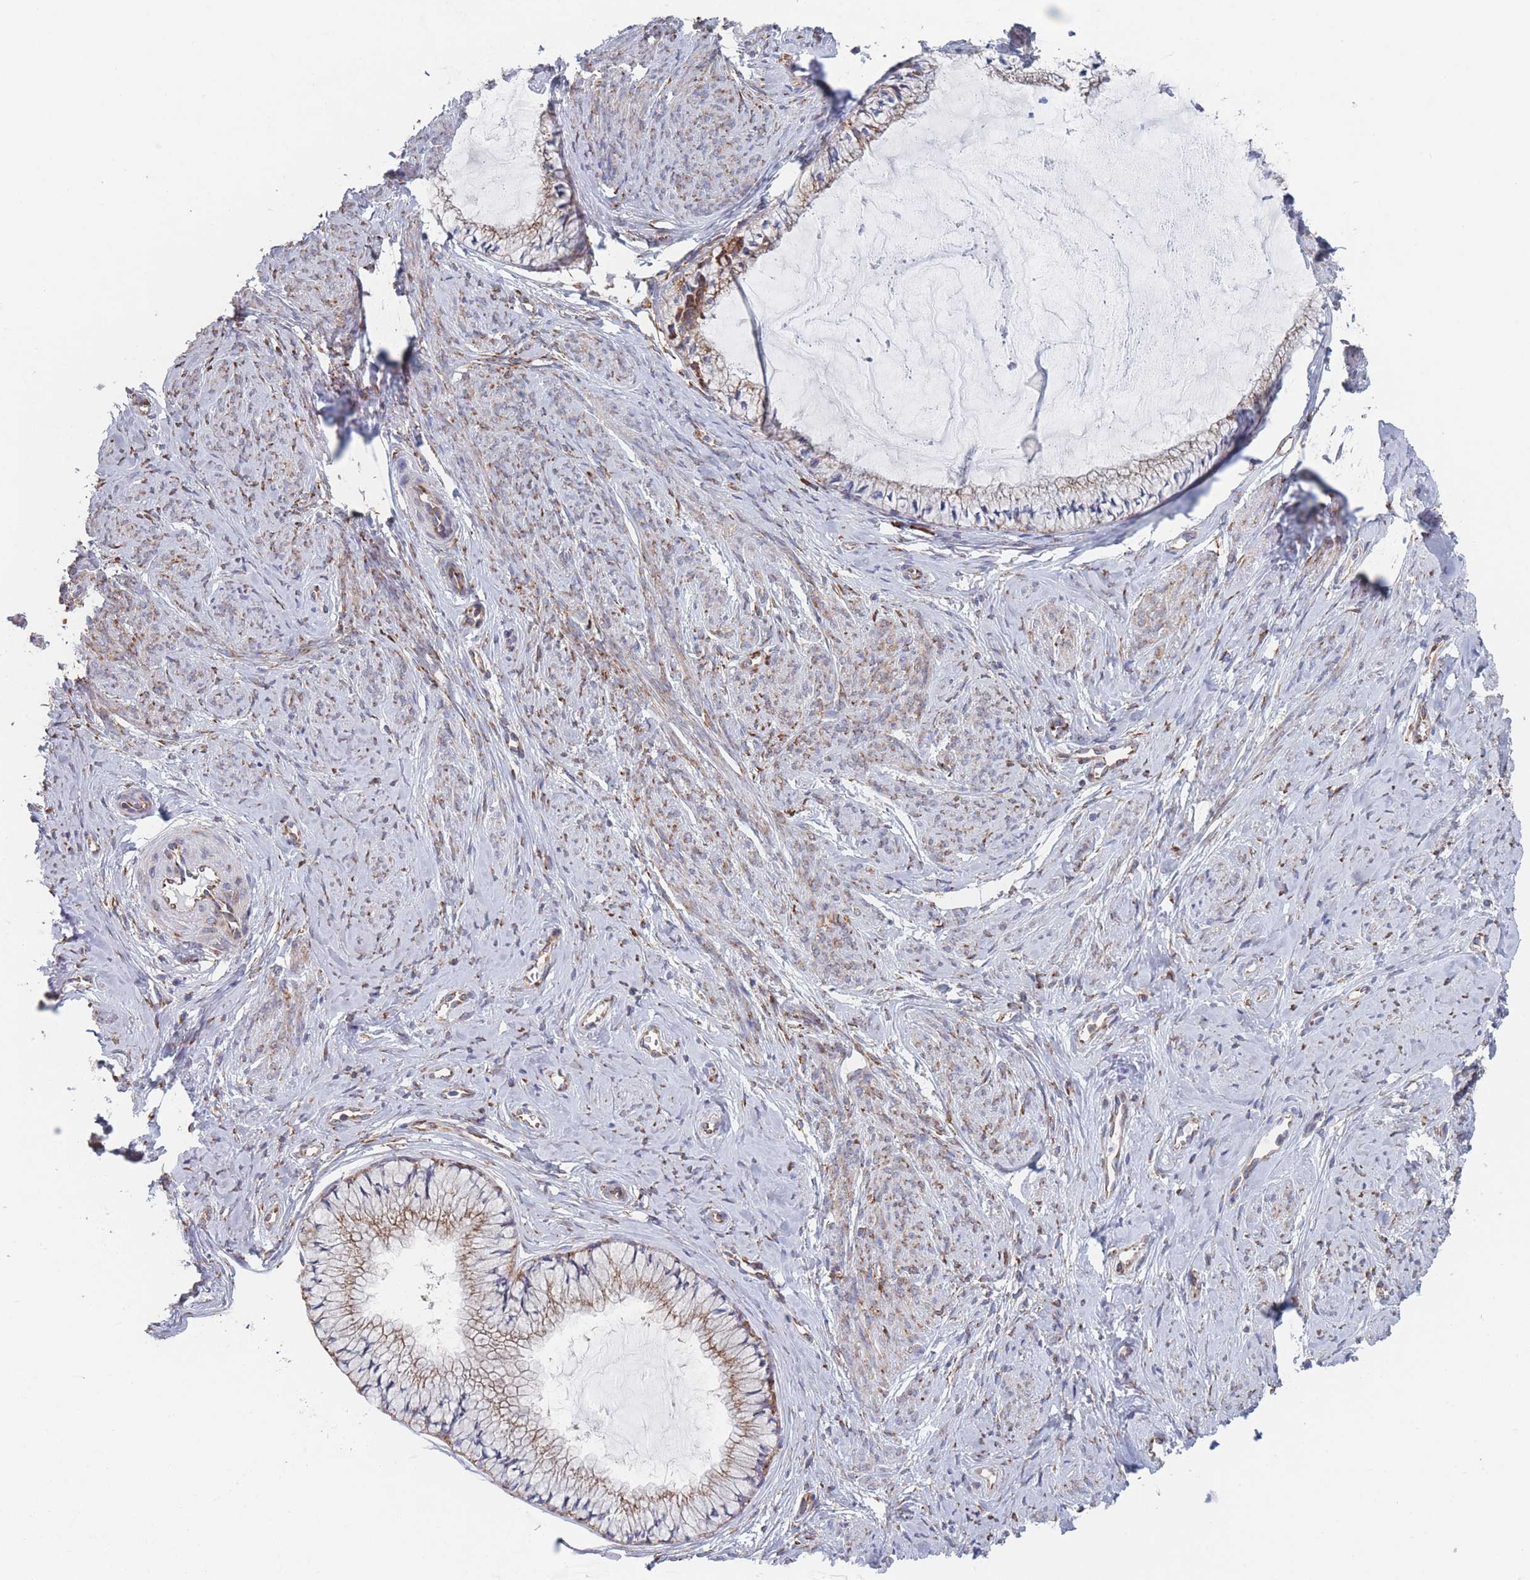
{"staining": {"intensity": "moderate", "quantity": ">75%", "location": "cytoplasmic/membranous"}, "tissue": "cervix", "cell_type": "Glandular cells", "image_type": "normal", "snomed": [{"axis": "morphology", "description": "Normal tissue, NOS"}, {"axis": "topography", "description": "Cervix"}], "caption": "An image showing moderate cytoplasmic/membranous positivity in about >75% of glandular cells in benign cervix, as visualized by brown immunohistochemical staining.", "gene": "EEF1B2", "patient": {"sex": "female", "age": 42}}